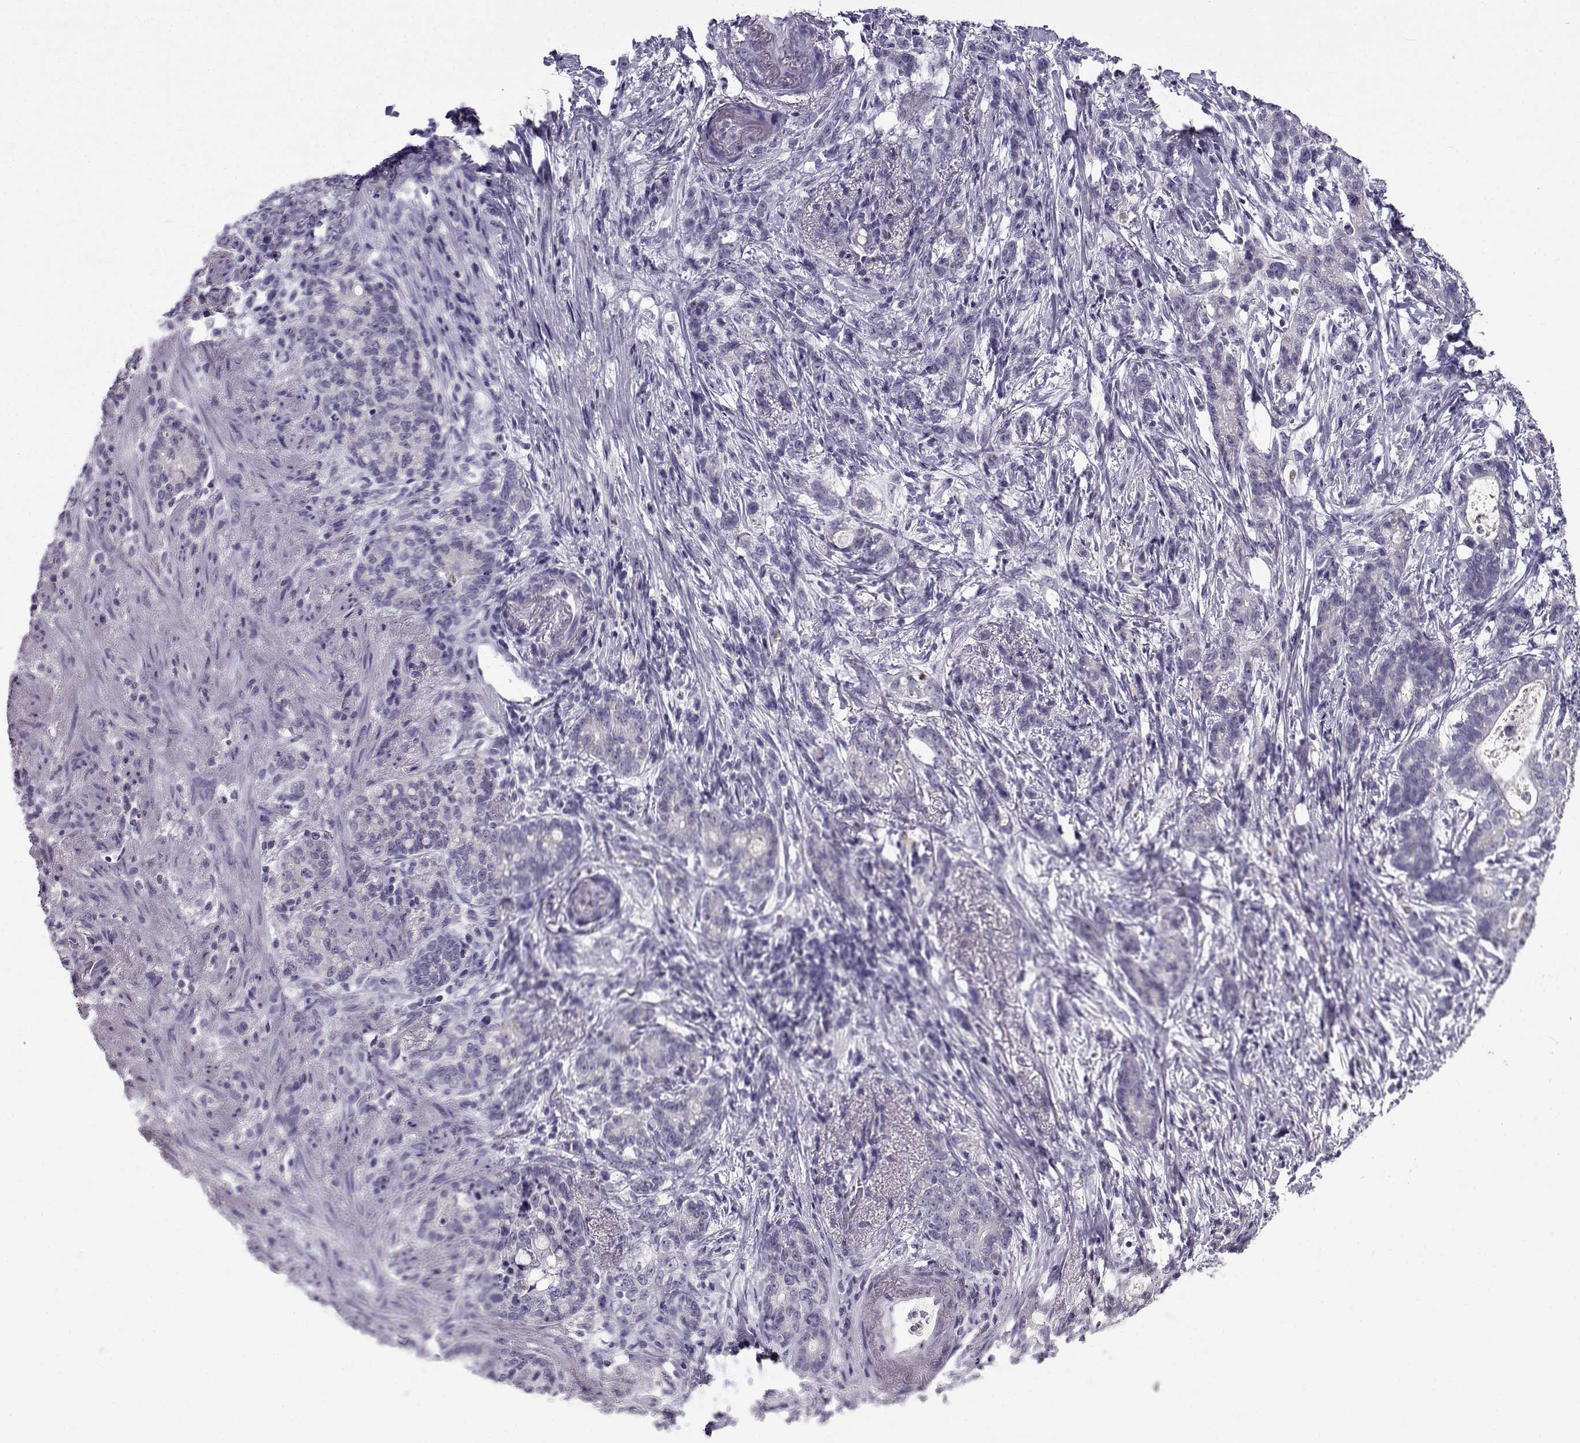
{"staining": {"intensity": "negative", "quantity": "none", "location": "none"}, "tissue": "stomach cancer", "cell_type": "Tumor cells", "image_type": "cancer", "snomed": [{"axis": "morphology", "description": "Adenocarcinoma, NOS"}, {"axis": "topography", "description": "Stomach, lower"}], "caption": "The photomicrograph reveals no significant expression in tumor cells of adenocarcinoma (stomach).", "gene": "FAM166A", "patient": {"sex": "male", "age": 88}}